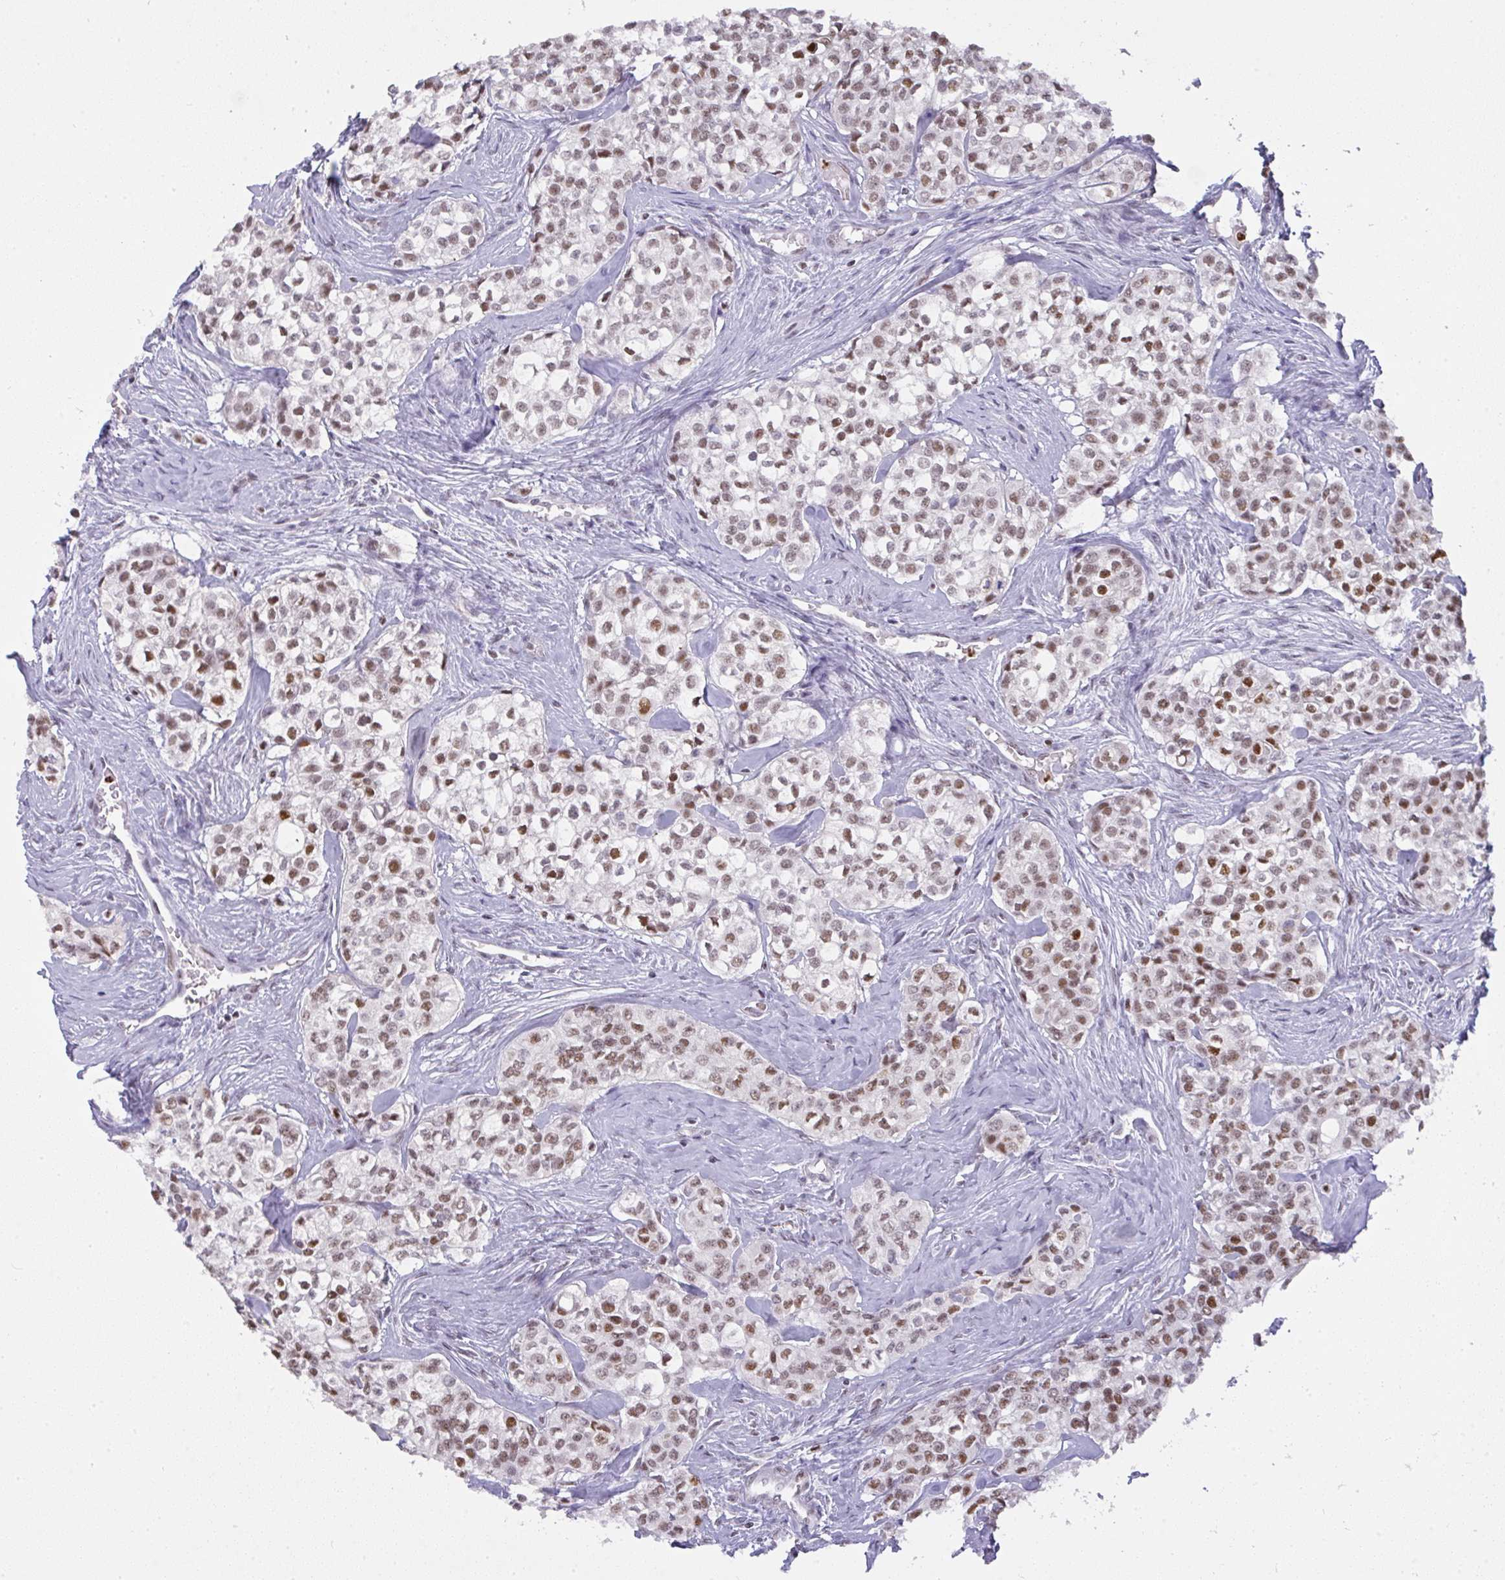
{"staining": {"intensity": "moderate", "quantity": ">75%", "location": "nuclear"}, "tissue": "head and neck cancer", "cell_type": "Tumor cells", "image_type": "cancer", "snomed": [{"axis": "morphology", "description": "Adenocarcinoma, NOS"}, {"axis": "topography", "description": "Head-Neck"}], "caption": "Protein staining of head and neck cancer (adenocarcinoma) tissue reveals moderate nuclear staining in about >75% of tumor cells. Nuclei are stained in blue.", "gene": "BBX", "patient": {"sex": "male", "age": 81}}